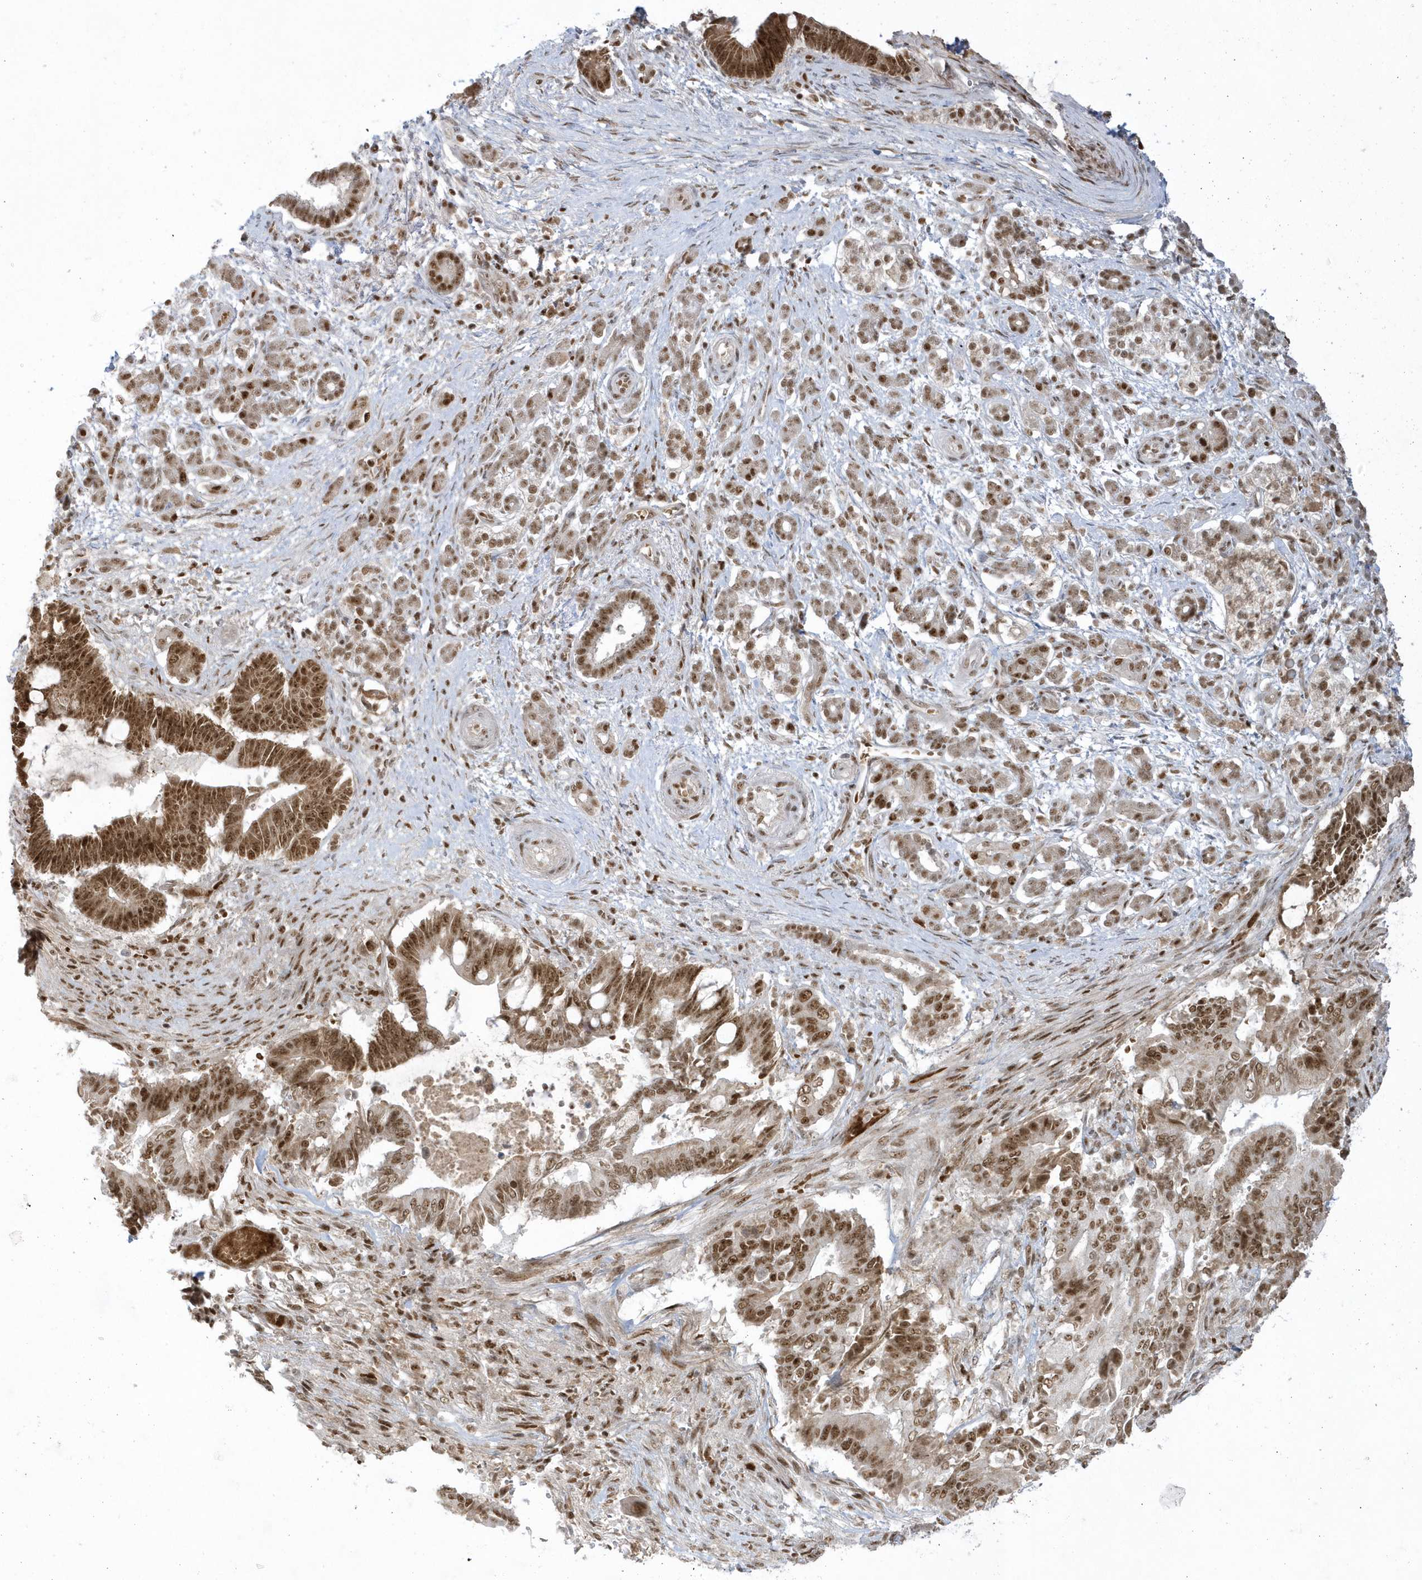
{"staining": {"intensity": "moderate", "quantity": ">75%", "location": "nuclear"}, "tissue": "pancreatic cancer", "cell_type": "Tumor cells", "image_type": "cancer", "snomed": [{"axis": "morphology", "description": "Adenocarcinoma, NOS"}, {"axis": "topography", "description": "Pancreas"}], "caption": "Pancreatic adenocarcinoma tissue exhibits moderate nuclear staining in about >75% of tumor cells", "gene": "PPIL2", "patient": {"sex": "male", "age": 68}}